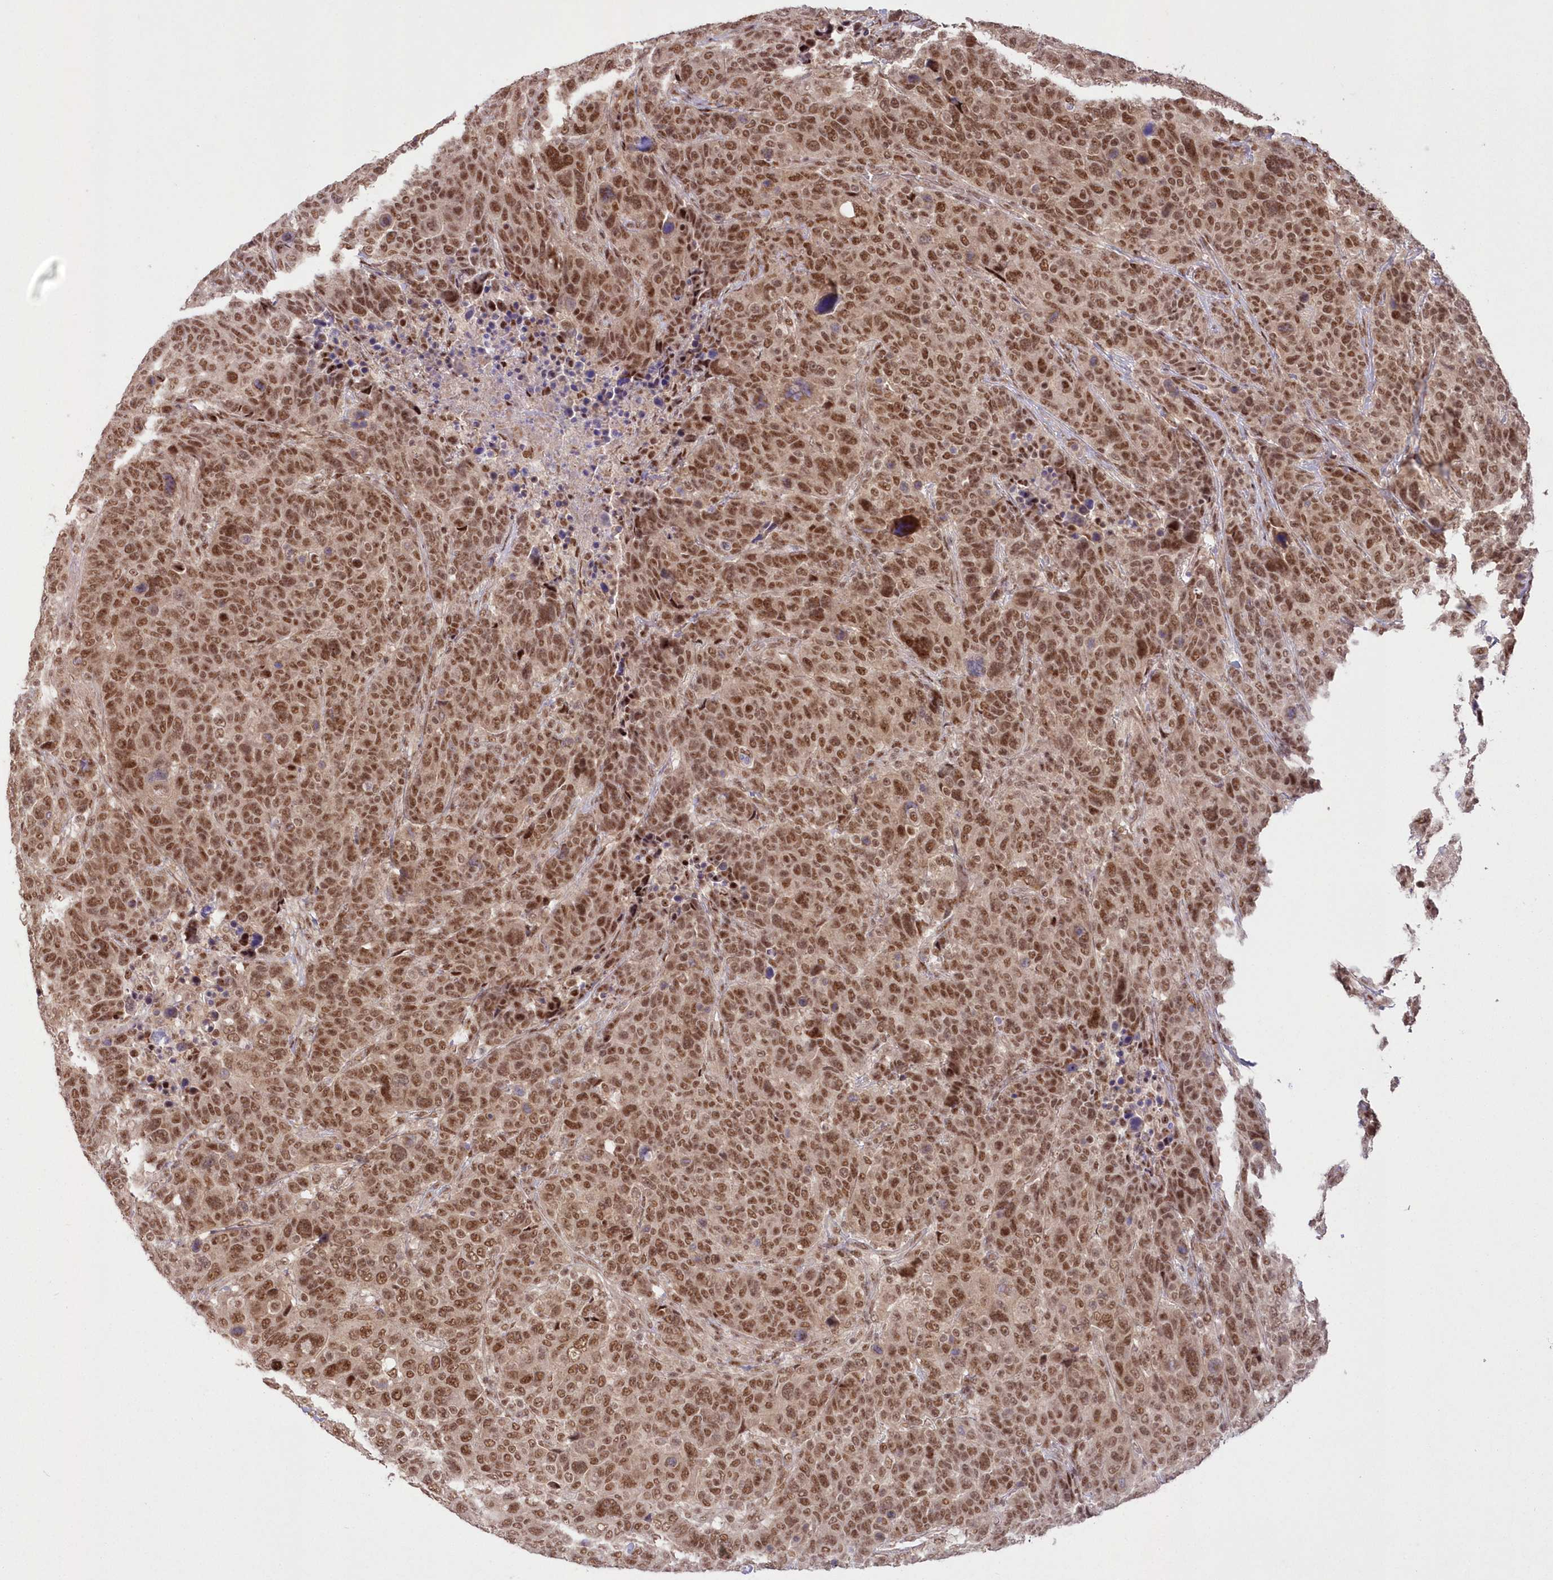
{"staining": {"intensity": "moderate", "quantity": ">75%", "location": "nuclear"}, "tissue": "breast cancer", "cell_type": "Tumor cells", "image_type": "cancer", "snomed": [{"axis": "morphology", "description": "Duct carcinoma"}, {"axis": "topography", "description": "Breast"}], "caption": "Immunohistochemical staining of breast cancer (intraductal carcinoma) displays medium levels of moderate nuclear protein staining in about >75% of tumor cells.", "gene": "WBP1L", "patient": {"sex": "female", "age": 37}}